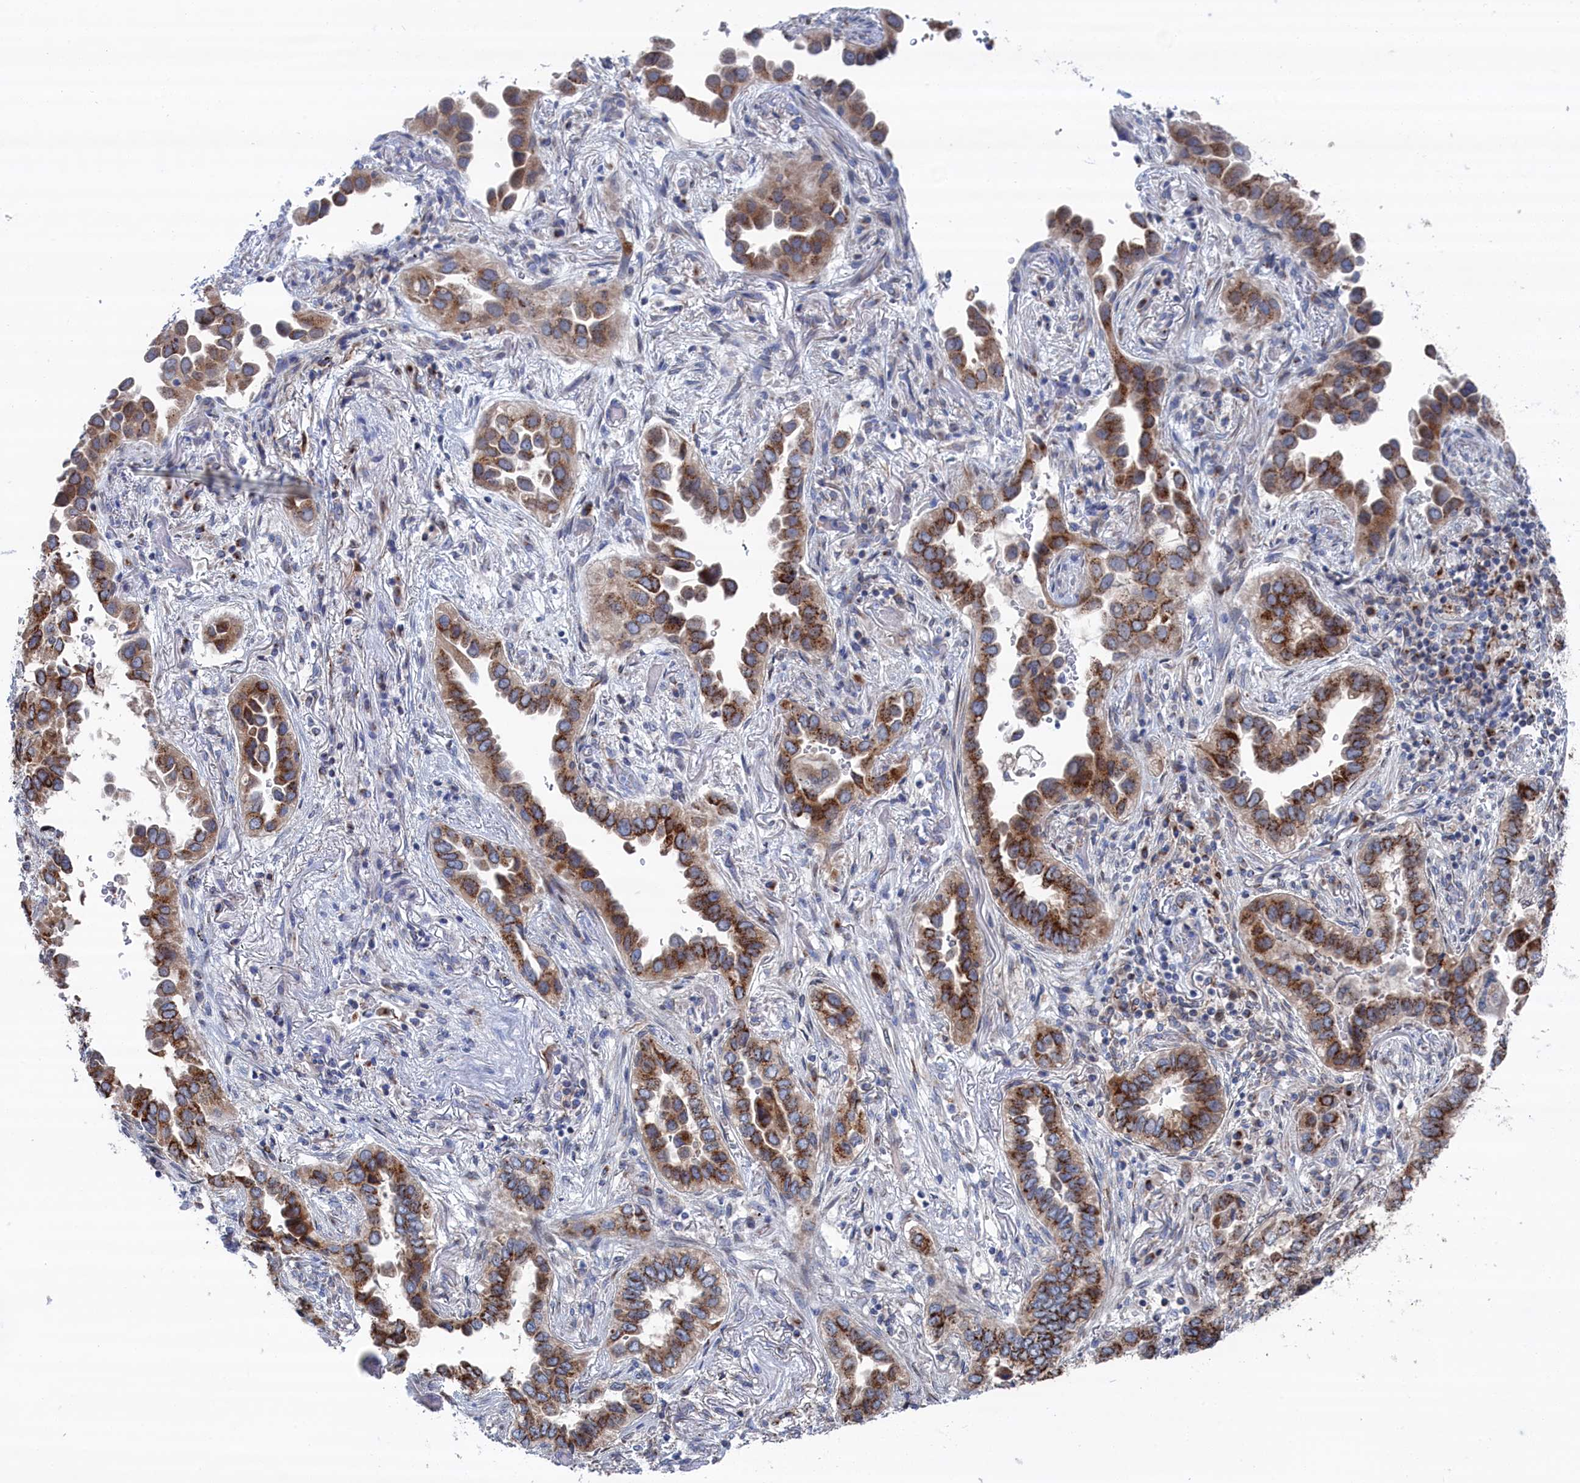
{"staining": {"intensity": "moderate", "quantity": ">75%", "location": "cytoplasmic/membranous"}, "tissue": "lung cancer", "cell_type": "Tumor cells", "image_type": "cancer", "snomed": [{"axis": "morphology", "description": "Adenocarcinoma, NOS"}, {"axis": "topography", "description": "Lung"}], "caption": "Protein staining of lung adenocarcinoma tissue exhibits moderate cytoplasmic/membranous expression in about >75% of tumor cells. (DAB (3,3'-diaminobenzidine) IHC with brightfield microscopy, high magnification).", "gene": "IRX1", "patient": {"sex": "female", "age": 76}}